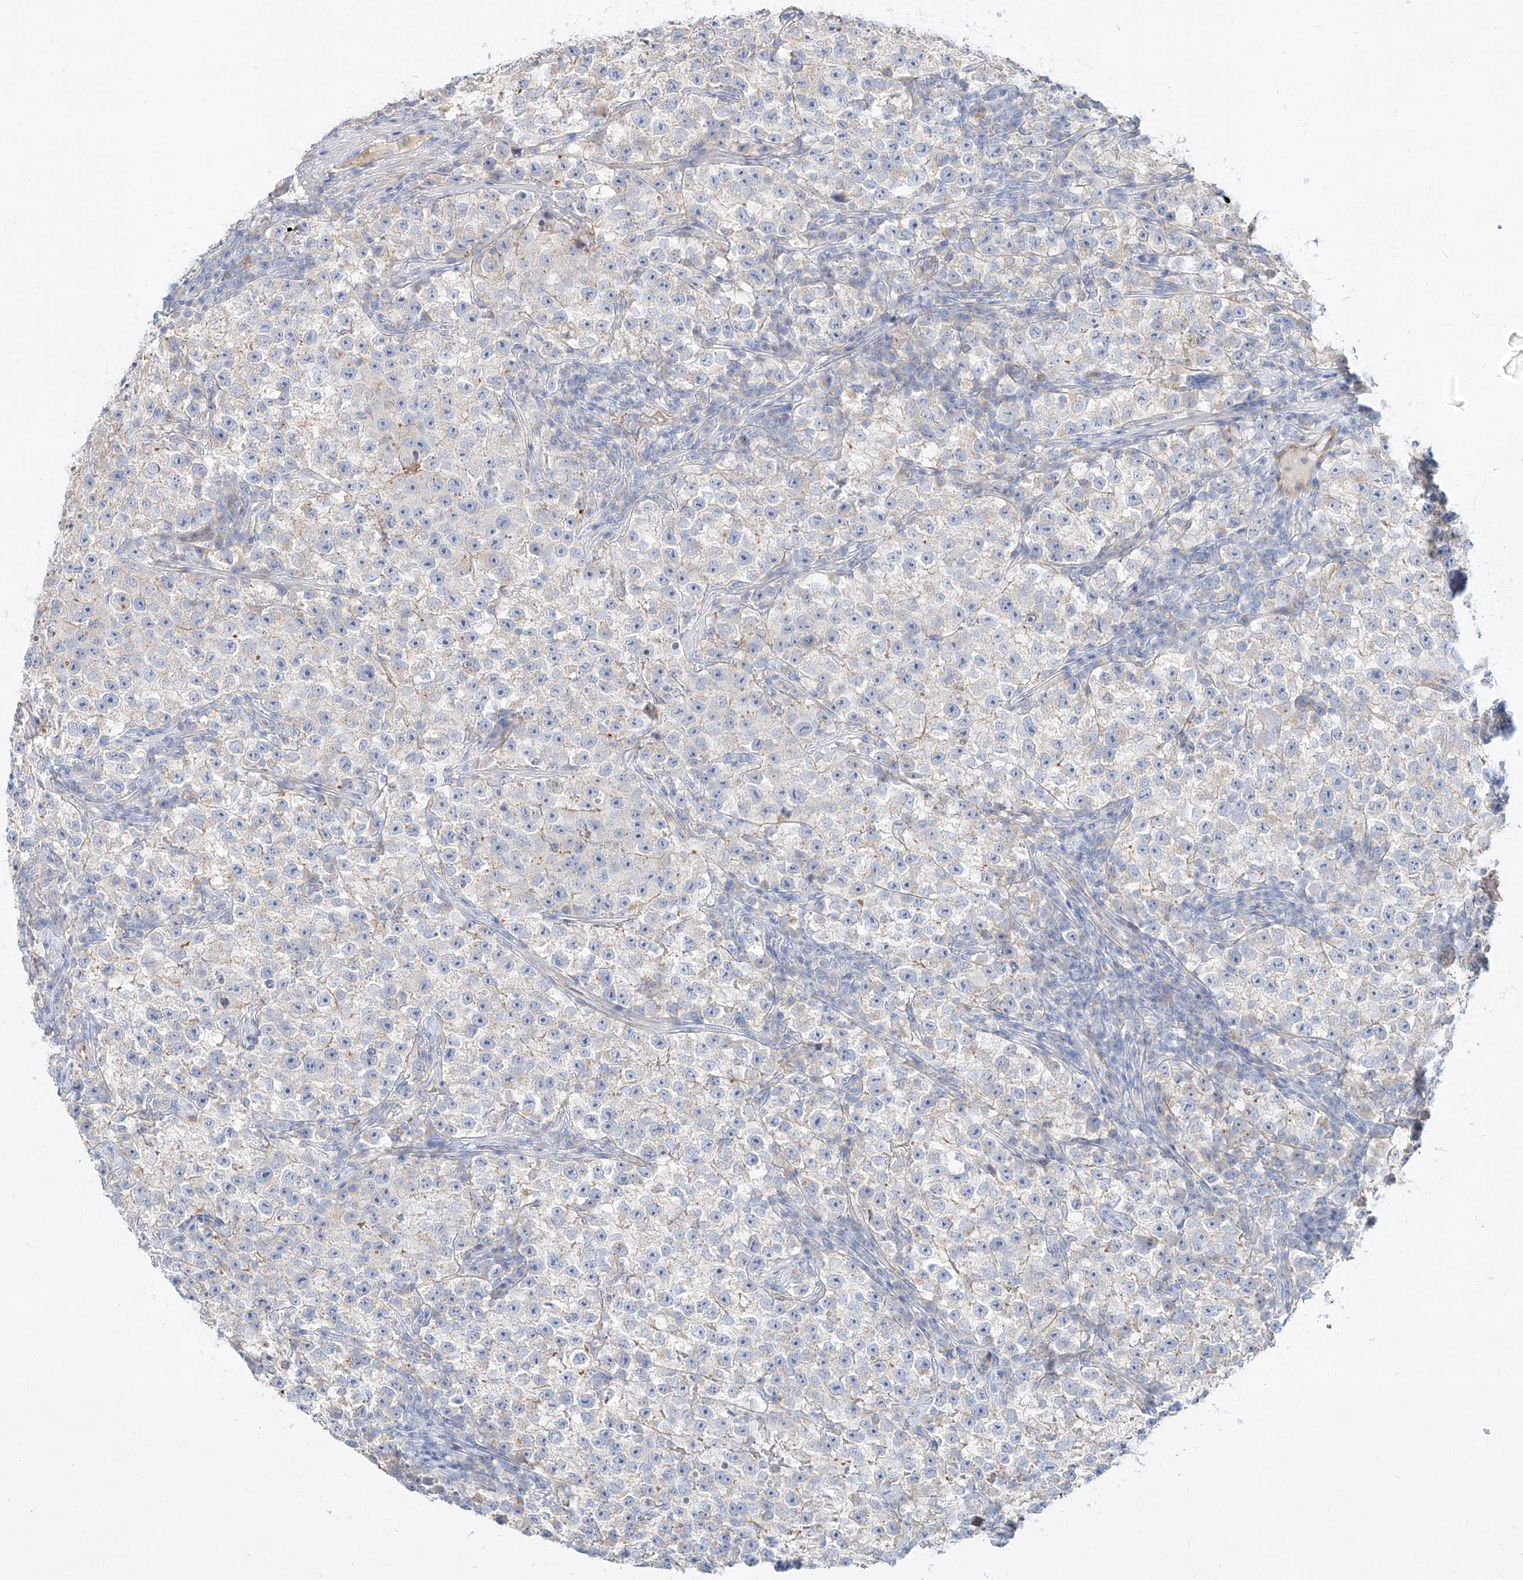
{"staining": {"intensity": "negative", "quantity": "none", "location": "none"}, "tissue": "testis cancer", "cell_type": "Tumor cells", "image_type": "cancer", "snomed": [{"axis": "morphology", "description": "Seminoma, NOS"}, {"axis": "topography", "description": "Testis"}], "caption": "DAB immunohistochemical staining of seminoma (testis) demonstrates no significant positivity in tumor cells. The staining is performed using DAB brown chromogen with nuclei counter-stained in using hematoxylin.", "gene": "AJM1", "patient": {"sex": "male", "age": 22}}